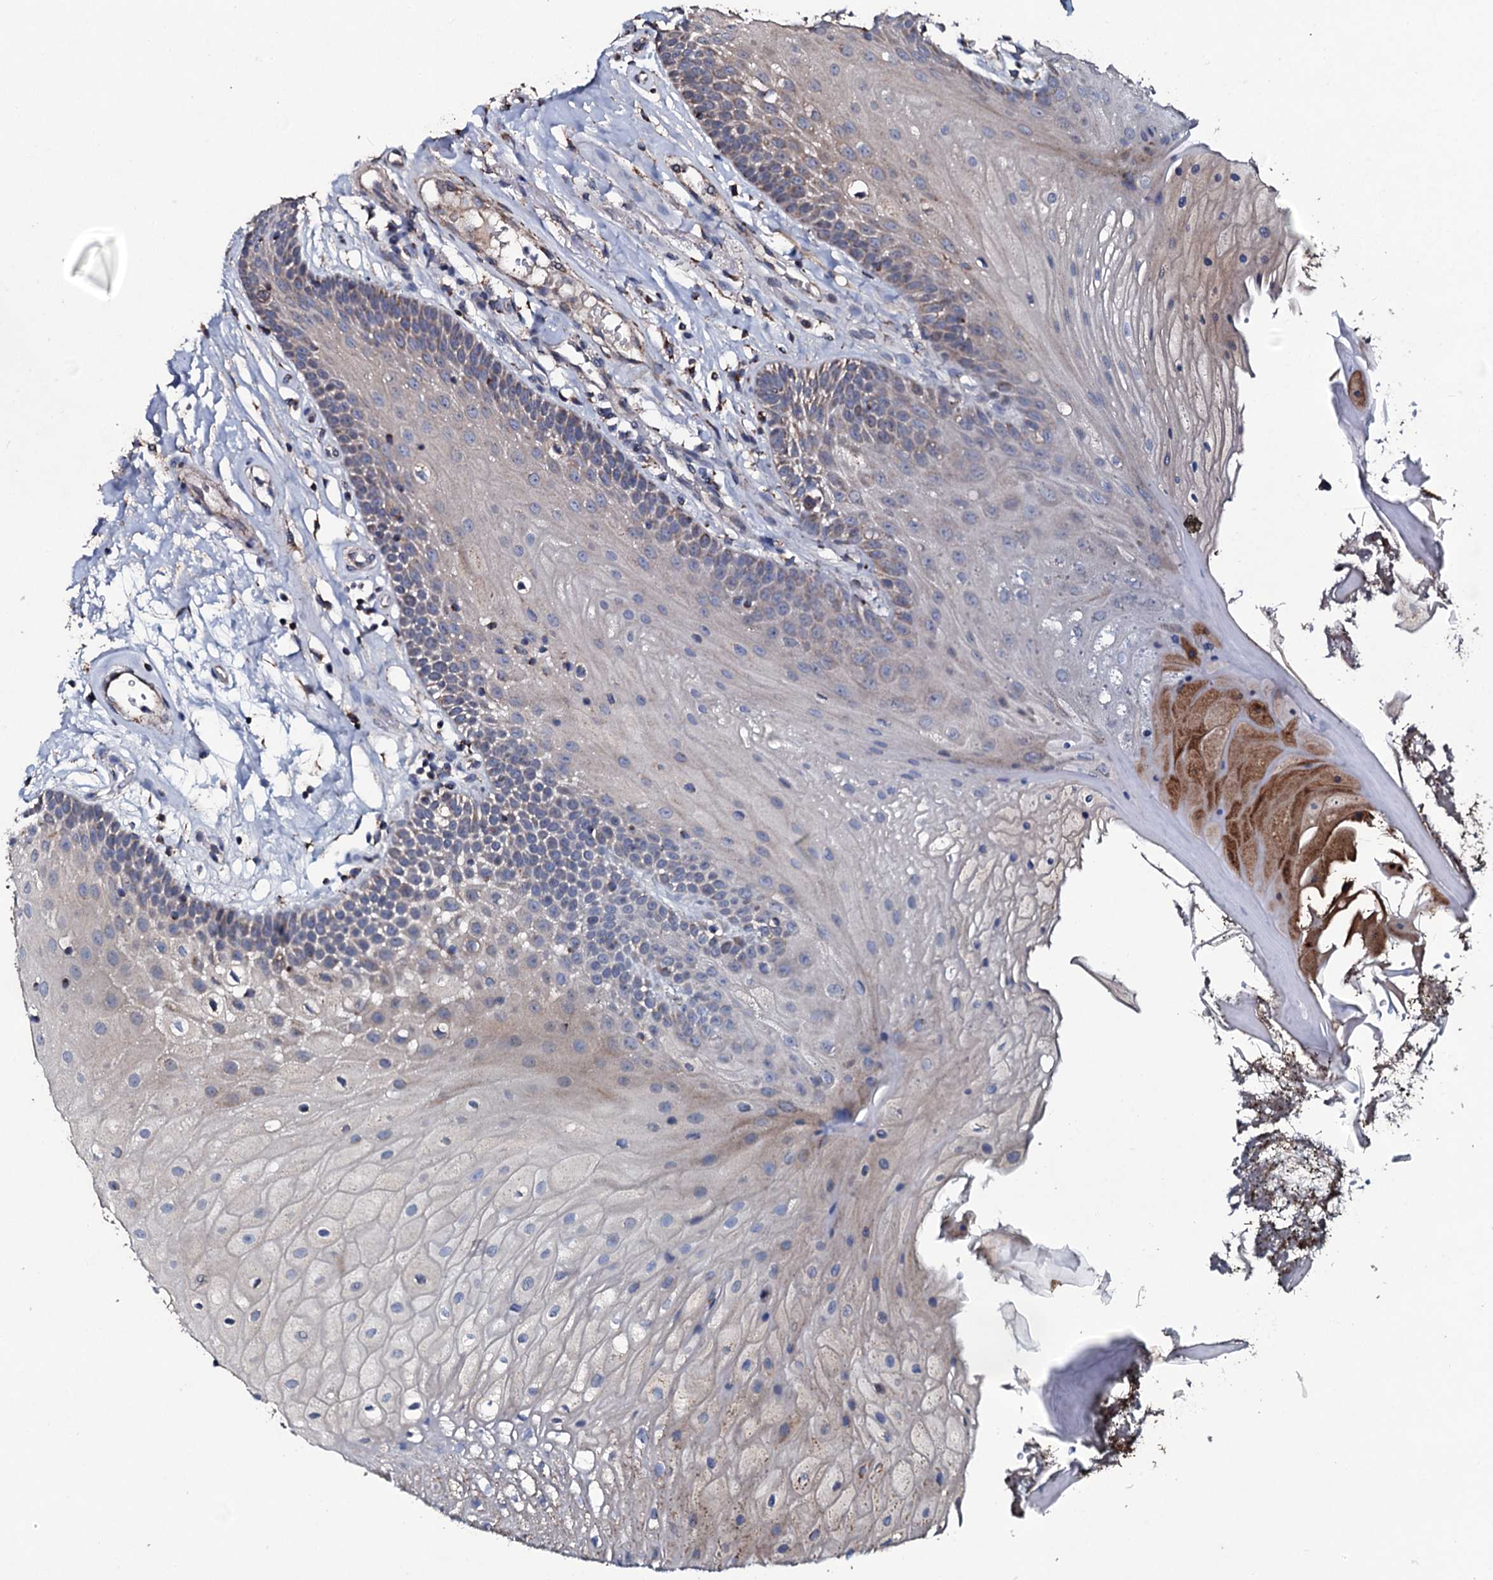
{"staining": {"intensity": "weak", "quantity": "25%-75%", "location": "cytoplasmic/membranous"}, "tissue": "oral mucosa", "cell_type": "Squamous epithelial cells", "image_type": "normal", "snomed": [{"axis": "morphology", "description": "Normal tissue, NOS"}, {"axis": "topography", "description": "Oral tissue"}], "caption": "DAB (3,3'-diaminobenzidine) immunohistochemical staining of unremarkable human oral mucosa exhibits weak cytoplasmic/membranous protein staining in approximately 25%-75% of squamous epithelial cells. The staining was performed using DAB to visualize the protein expression in brown, while the nuclei were stained in blue with hematoxylin (Magnification: 20x).", "gene": "DYNC2I2", "patient": {"sex": "female", "age": 80}}